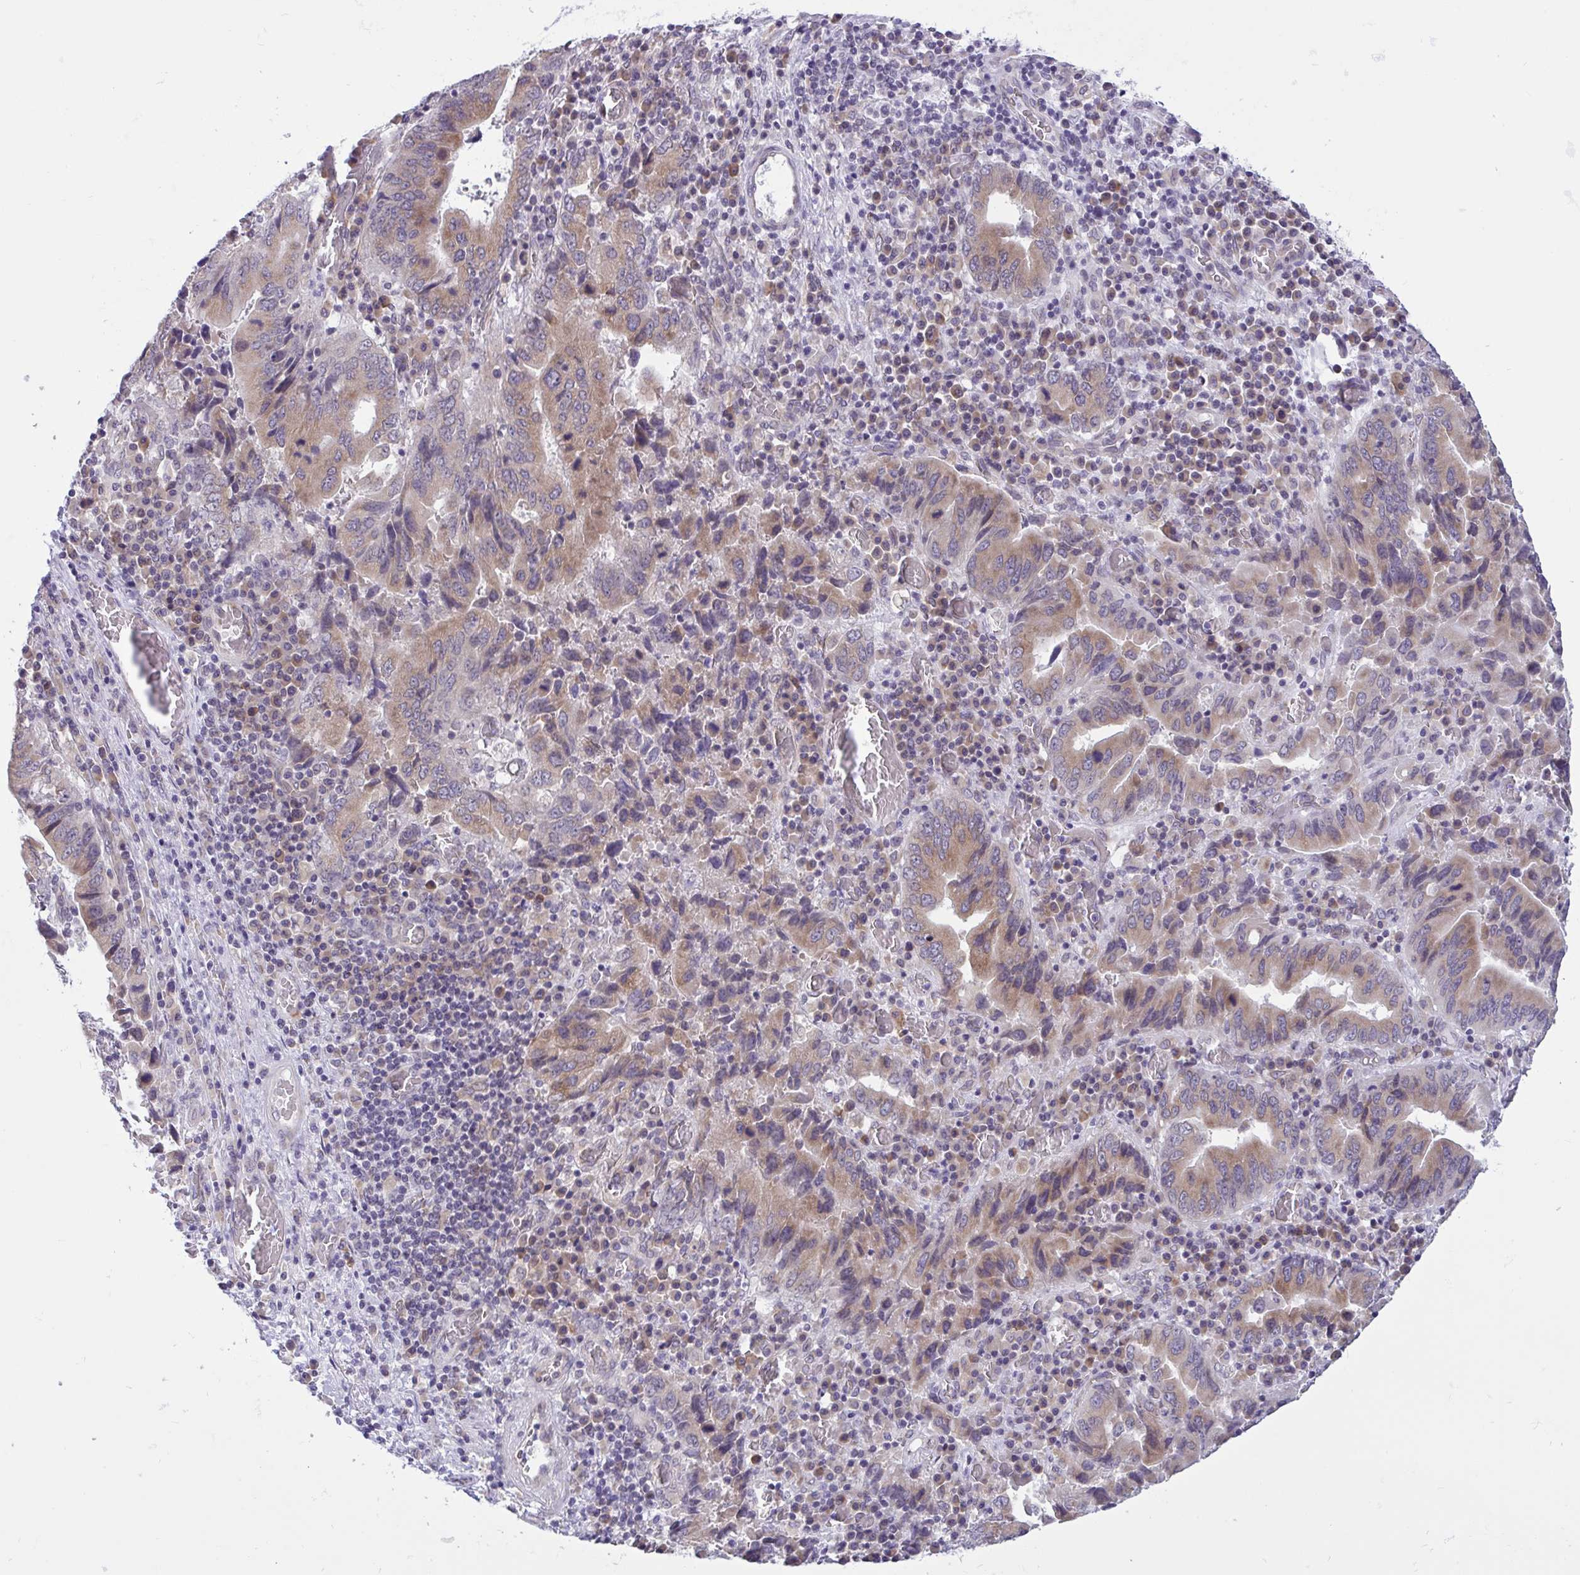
{"staining": {"intensity": "moderate", "quantity": ">75%", "location": "cytoplasmic/membranous"}, "tissue": "stomach cancer", "cell_type": "Tumor cells", "image_type": "cancer", "snomed": [{"axis": "morphology", "description": "Adenocarcinoma, NOS"}, {"axis": "topography", "description": "Stomach, upper"}], "caption": "This is an image of immunohistochemistry staining of stomach adenocarcinoma, which shows moderate positivity in the cytoplasmic/membranous of tumor cells.", "gene": "CAMLG", "patient": {"sex": "male", "age": 74}}